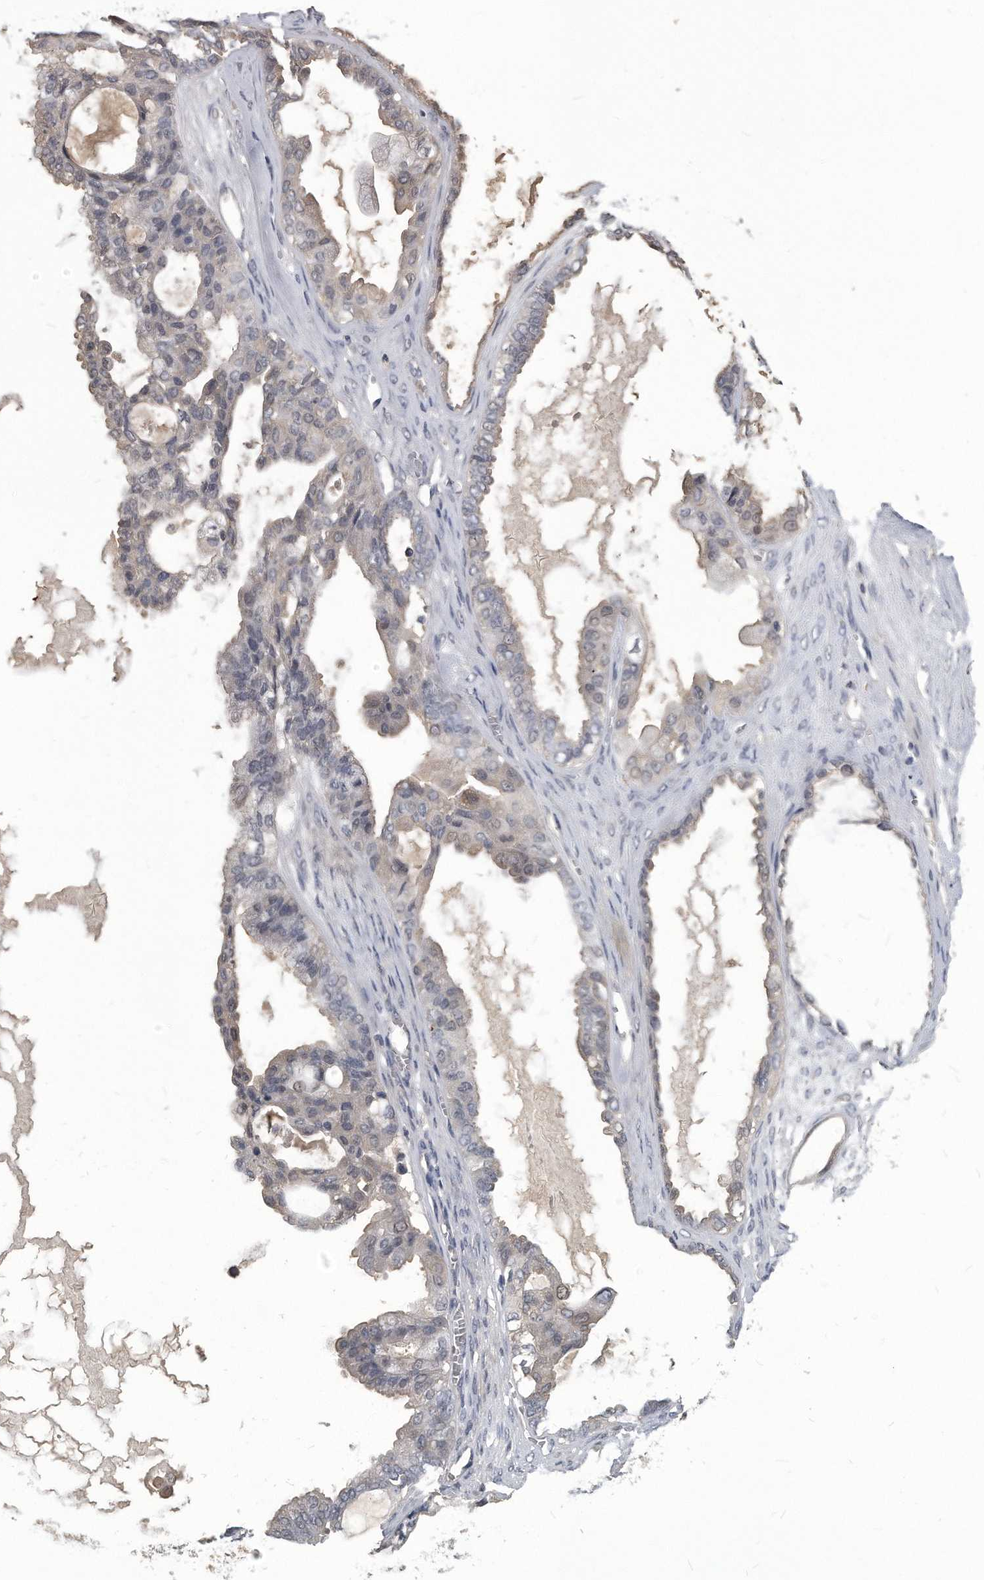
{"staining": {"intensity": "weak", "quantity": "<25%", "location": "cytoplasmic/membranous"}, "tissue": "ovarian cancer", "cell_type": "Tumor cells", "image_type": "cancer", "snomed": [{"axis": "morphology", "description": "Carcinoma, NOS"}, {"axis": "morphology", "description": "Carcinoma, endometroid"}, {"axis": "topography", "description": "Ovary"}], "caption": "Protein analysis of ovarian cancer reveals no significant positivity in tumor cells.", "gene": "PDXK", "patient": {"sex": "female", "age": 50}}